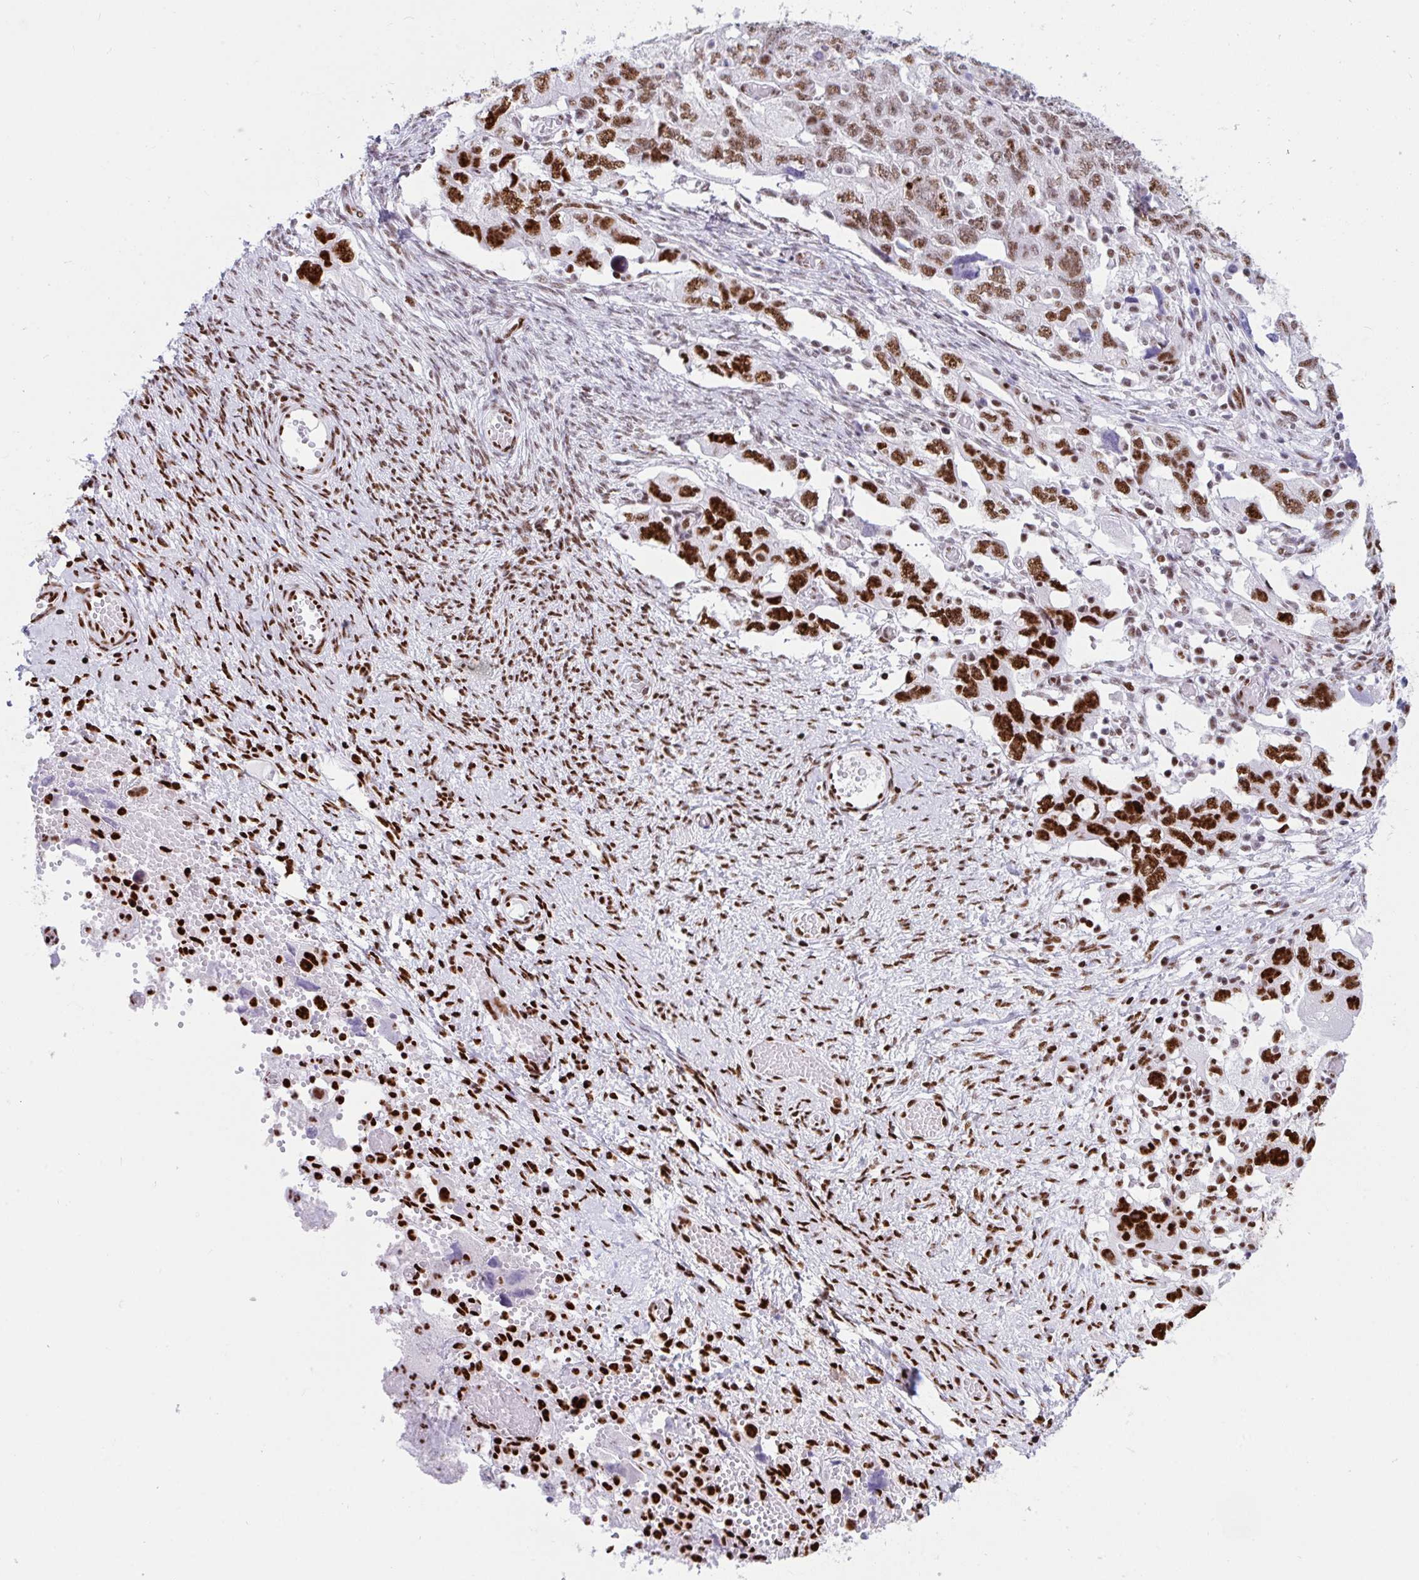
{"staining": {"intensity": "strong", "quantity": ">75%", "location": "nuclear"}, "tissue": "ovarian cancer", "cell_type": "Tumor cells", "image_type": "cancer", "snomed": [{"axis": "morphology", "description": "Carcinoma, NOS"}, {"axis": "morphology", "description": "Cystadenocarcinoma, serous, NOS"}, {"axis": "topography", "description": "Ovary"}], "caption": "High-magnification brightfield microscopy of ovarian carcinoma stained with DAB (3,3'-diaminobenzidine) (brown) and counterstained with hematoxylin (blue). tumor cells exhibit strong nuclear expression is present in about>75% of cells. (Stains: DAB in brown, nuclei in blue, Microscopy: brightfield microscopy at high magnification).", "gene": "IKZF2", "patient": {"sex": "female", "age": 69}}